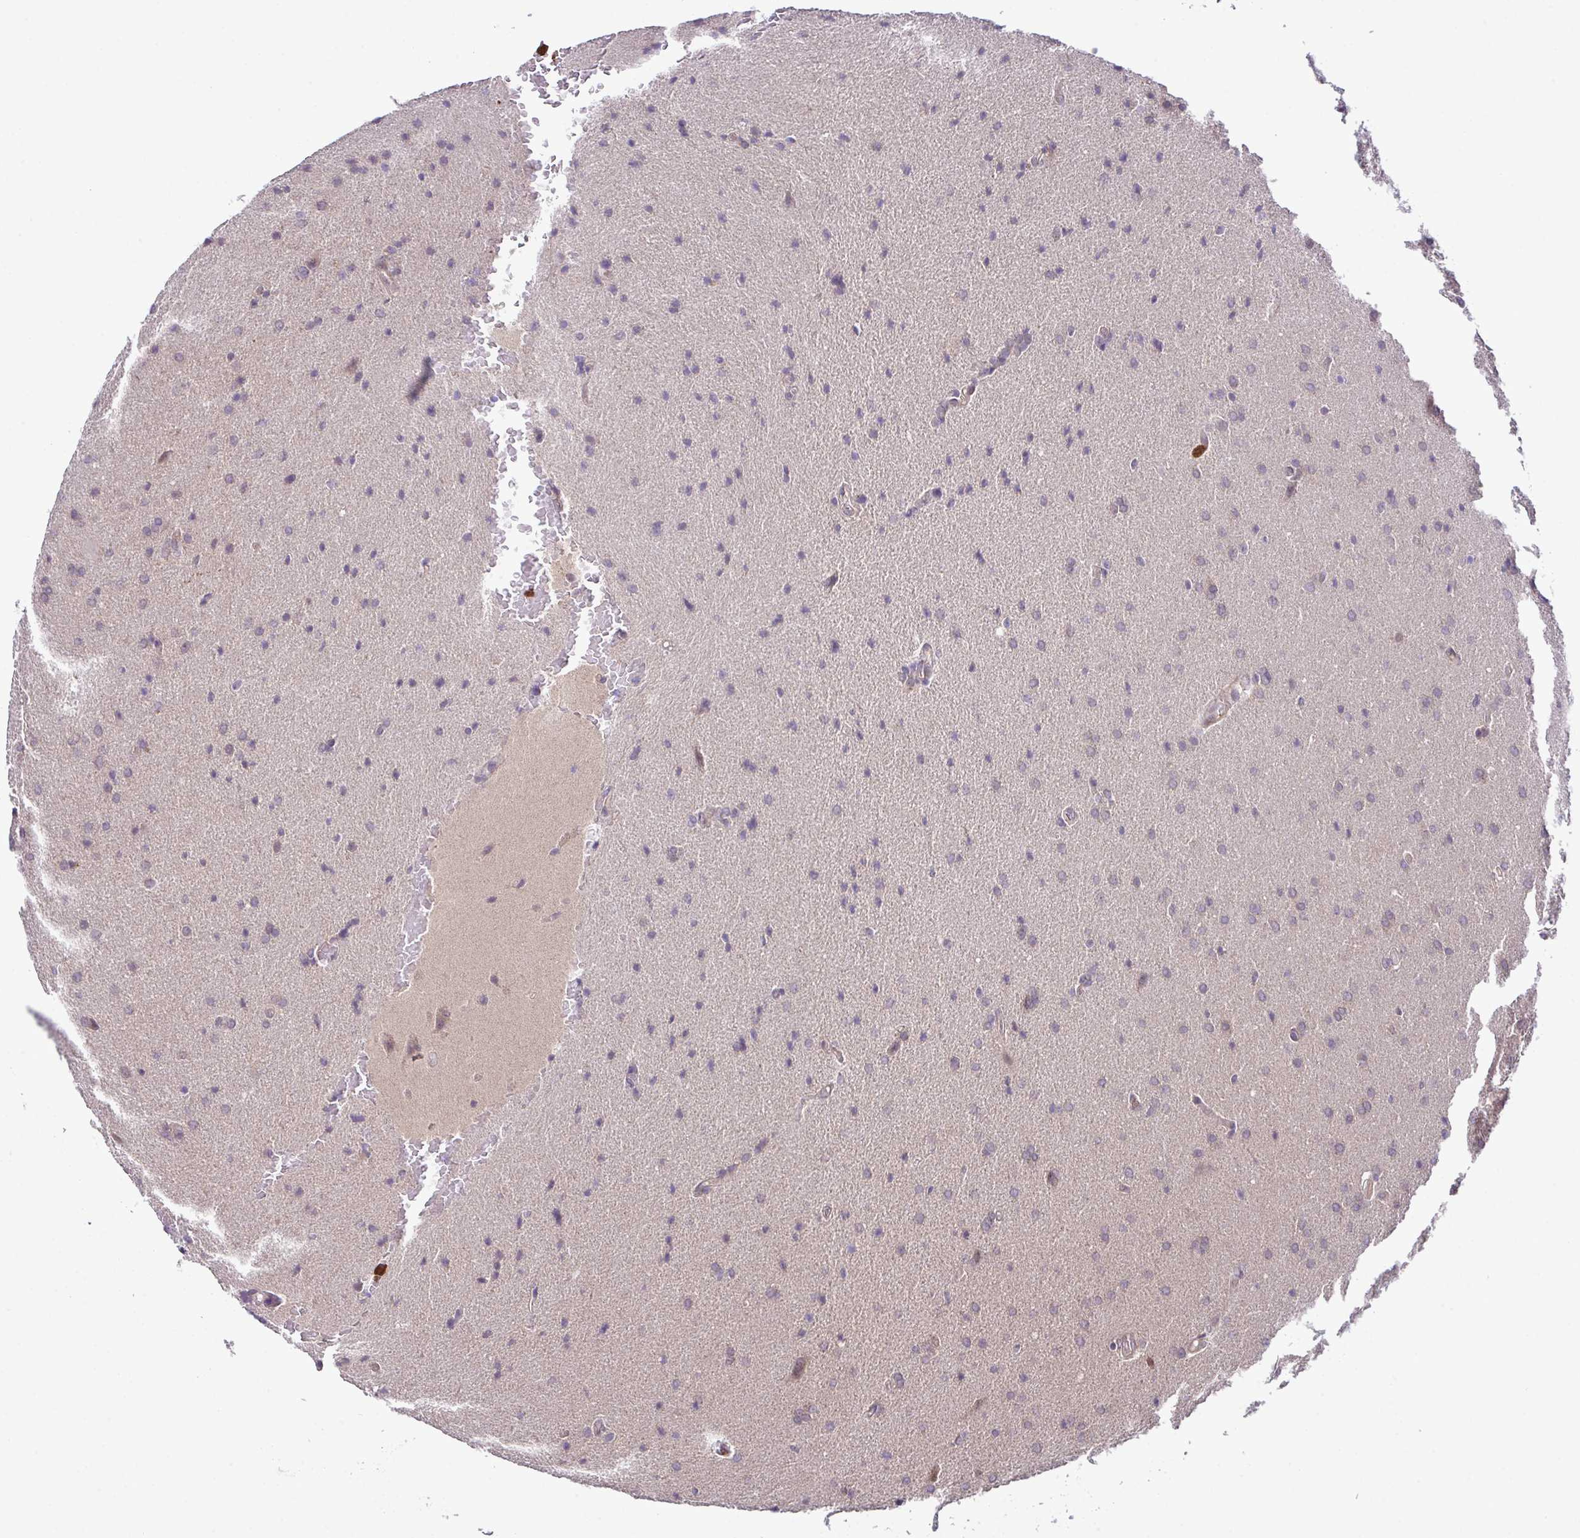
{"staining": {"intensity": "negative", "quantity": "none", "location": "none"}, "tissue": "glioma", "cell_type": "Tumor cells", "image_type": "cancer", "snomed": [{"axis": "morphology", "description": "Glioma, malignant, High grade"}, {"axis": "topography", "description": "Brain"}], "caption": "Immunohistochemical staining of glioma displays no significant staining in tumor cells.", "gene": "CMPK1", "patient": {"sex": "male", "age": 56}}